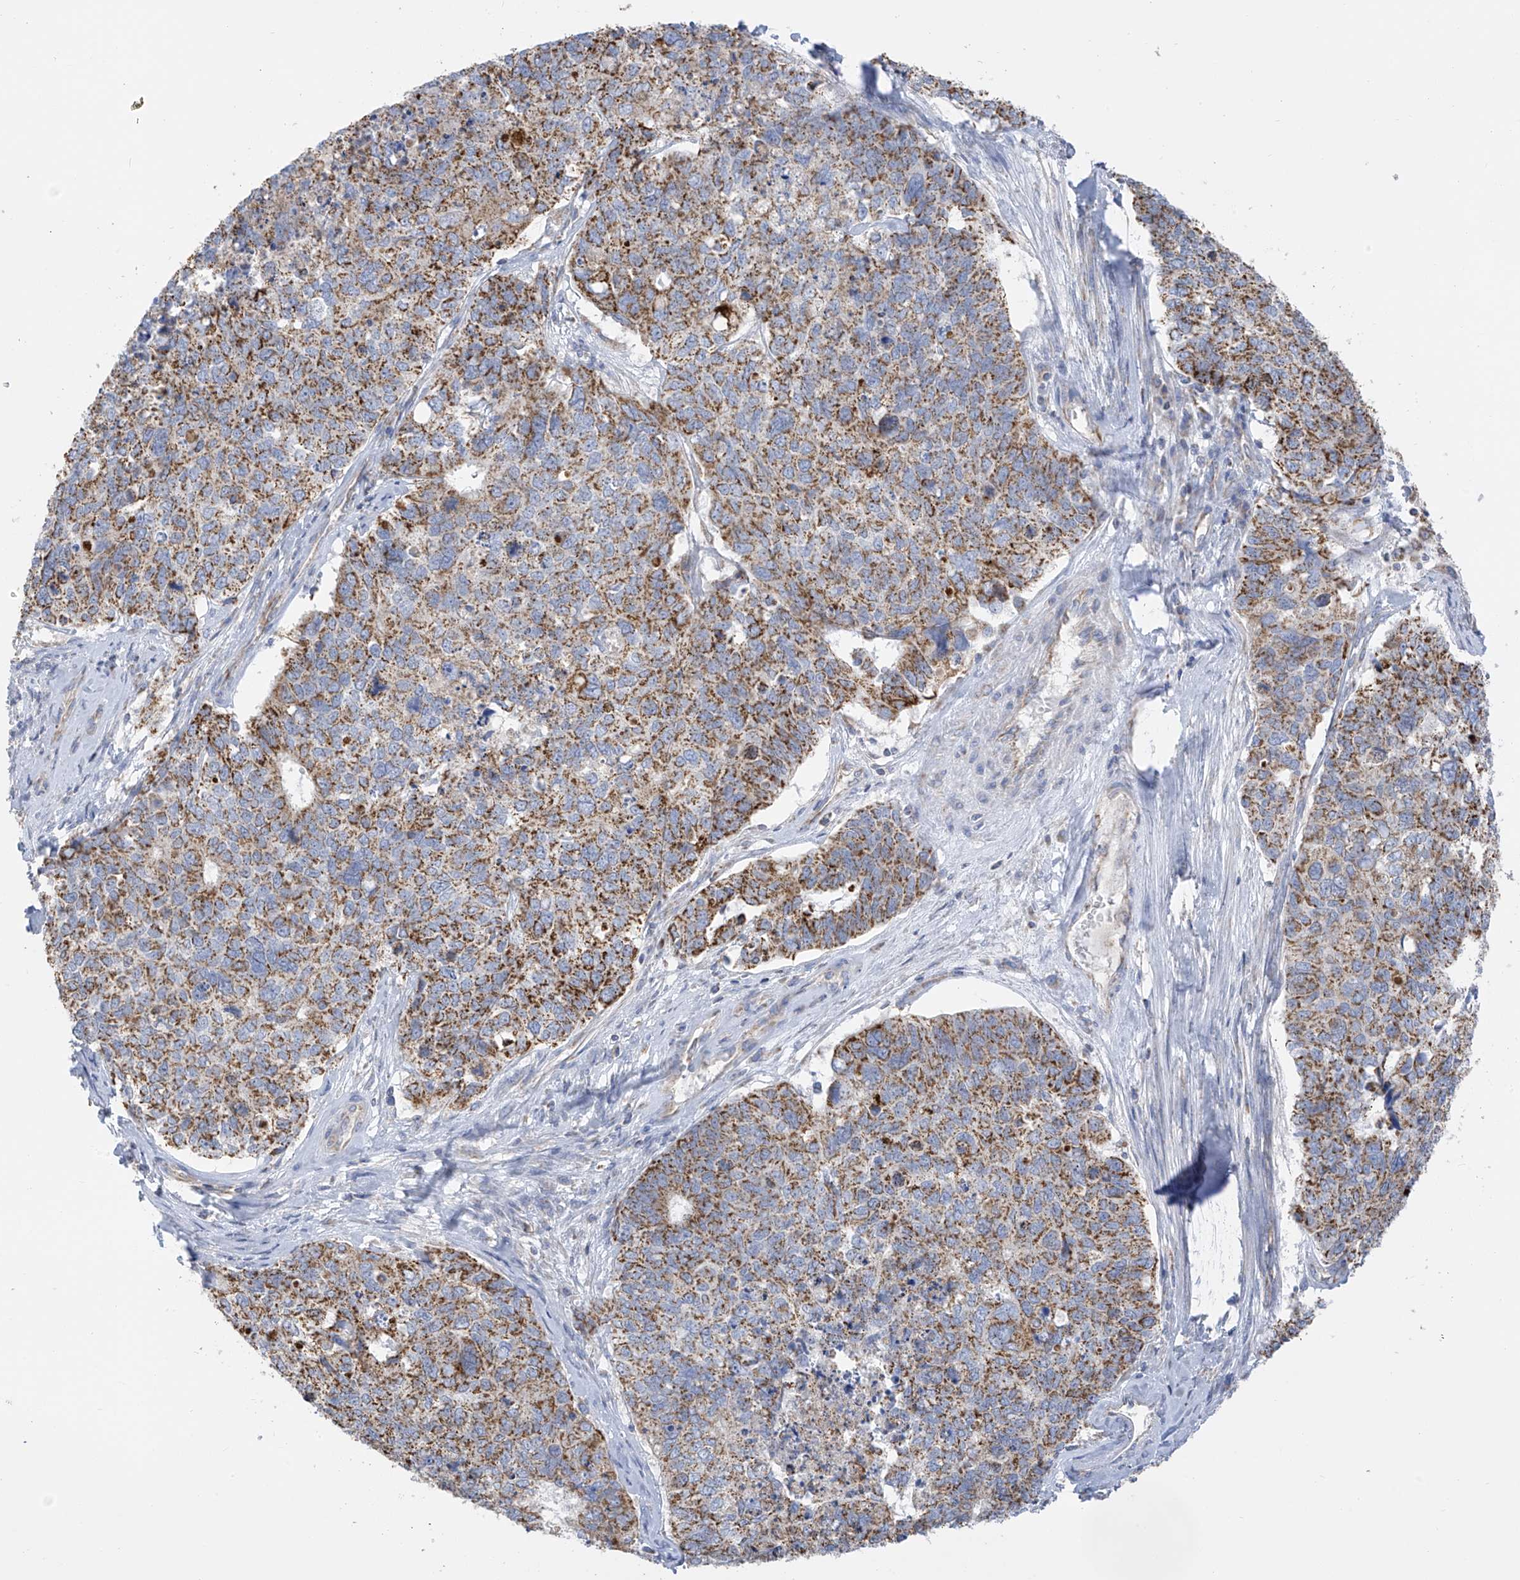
{"staining": {"intensity": "strong", "quantity": "25%-75%", "location": "cytoplasmic/membranous"}, "tissue": "cervical cancer", "cell_type": "Tumor cells", "image_type": "cancer", "snomed": [{"axis": "morphology", "description": "Squamous cell carcinoma, NOS"}, {"axis": "topography", "description": "Cervix"}], "caption": "Tumor cells reveal strong cytoplasmic/membranous expression in approximately 25%-75% of cells in cervical squamous cell carcinoma. (DAB = brown stain, brightfield microscopy at high magnification).", "gene": "PNPT1", "patient": {"sex": "female", "age": 63}}